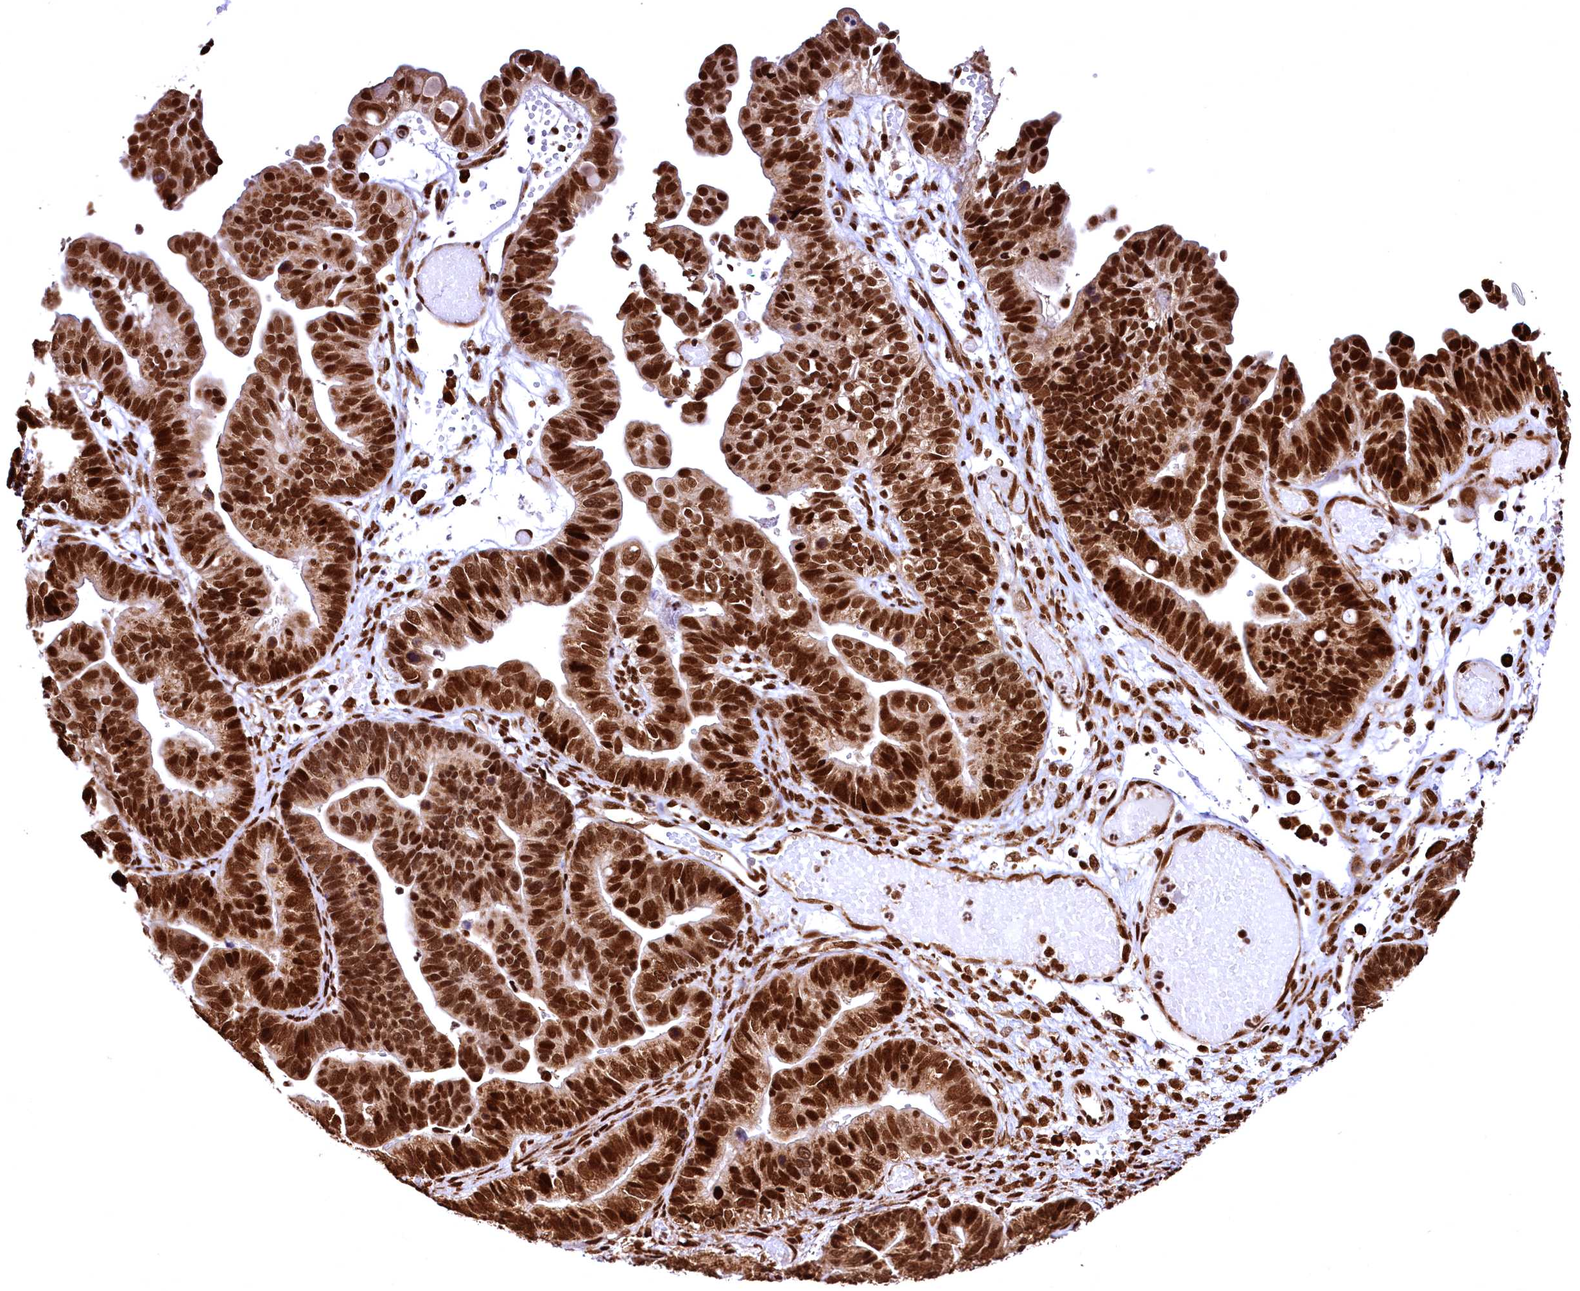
{"staining": {"intensity": "strong", "quantity": ">75%", "location": "nuclear"}, "tissue": "ovarian cancer", "cell_type": "Tumor cells", "image_type": "cancer", "snomed": [{"axis": "morphology", "description": "Cystadenocarcinoma, serous, NOS"}, {"axis": "topography", "description": "Ovary"}], "caption": "A histopathology image of human ovarian cancer stained for a protein demonstrates strong nuclear brown staining in tumor cells.", "gene": "PDS5B", "patient": {"sex": "female", "age": 56}}